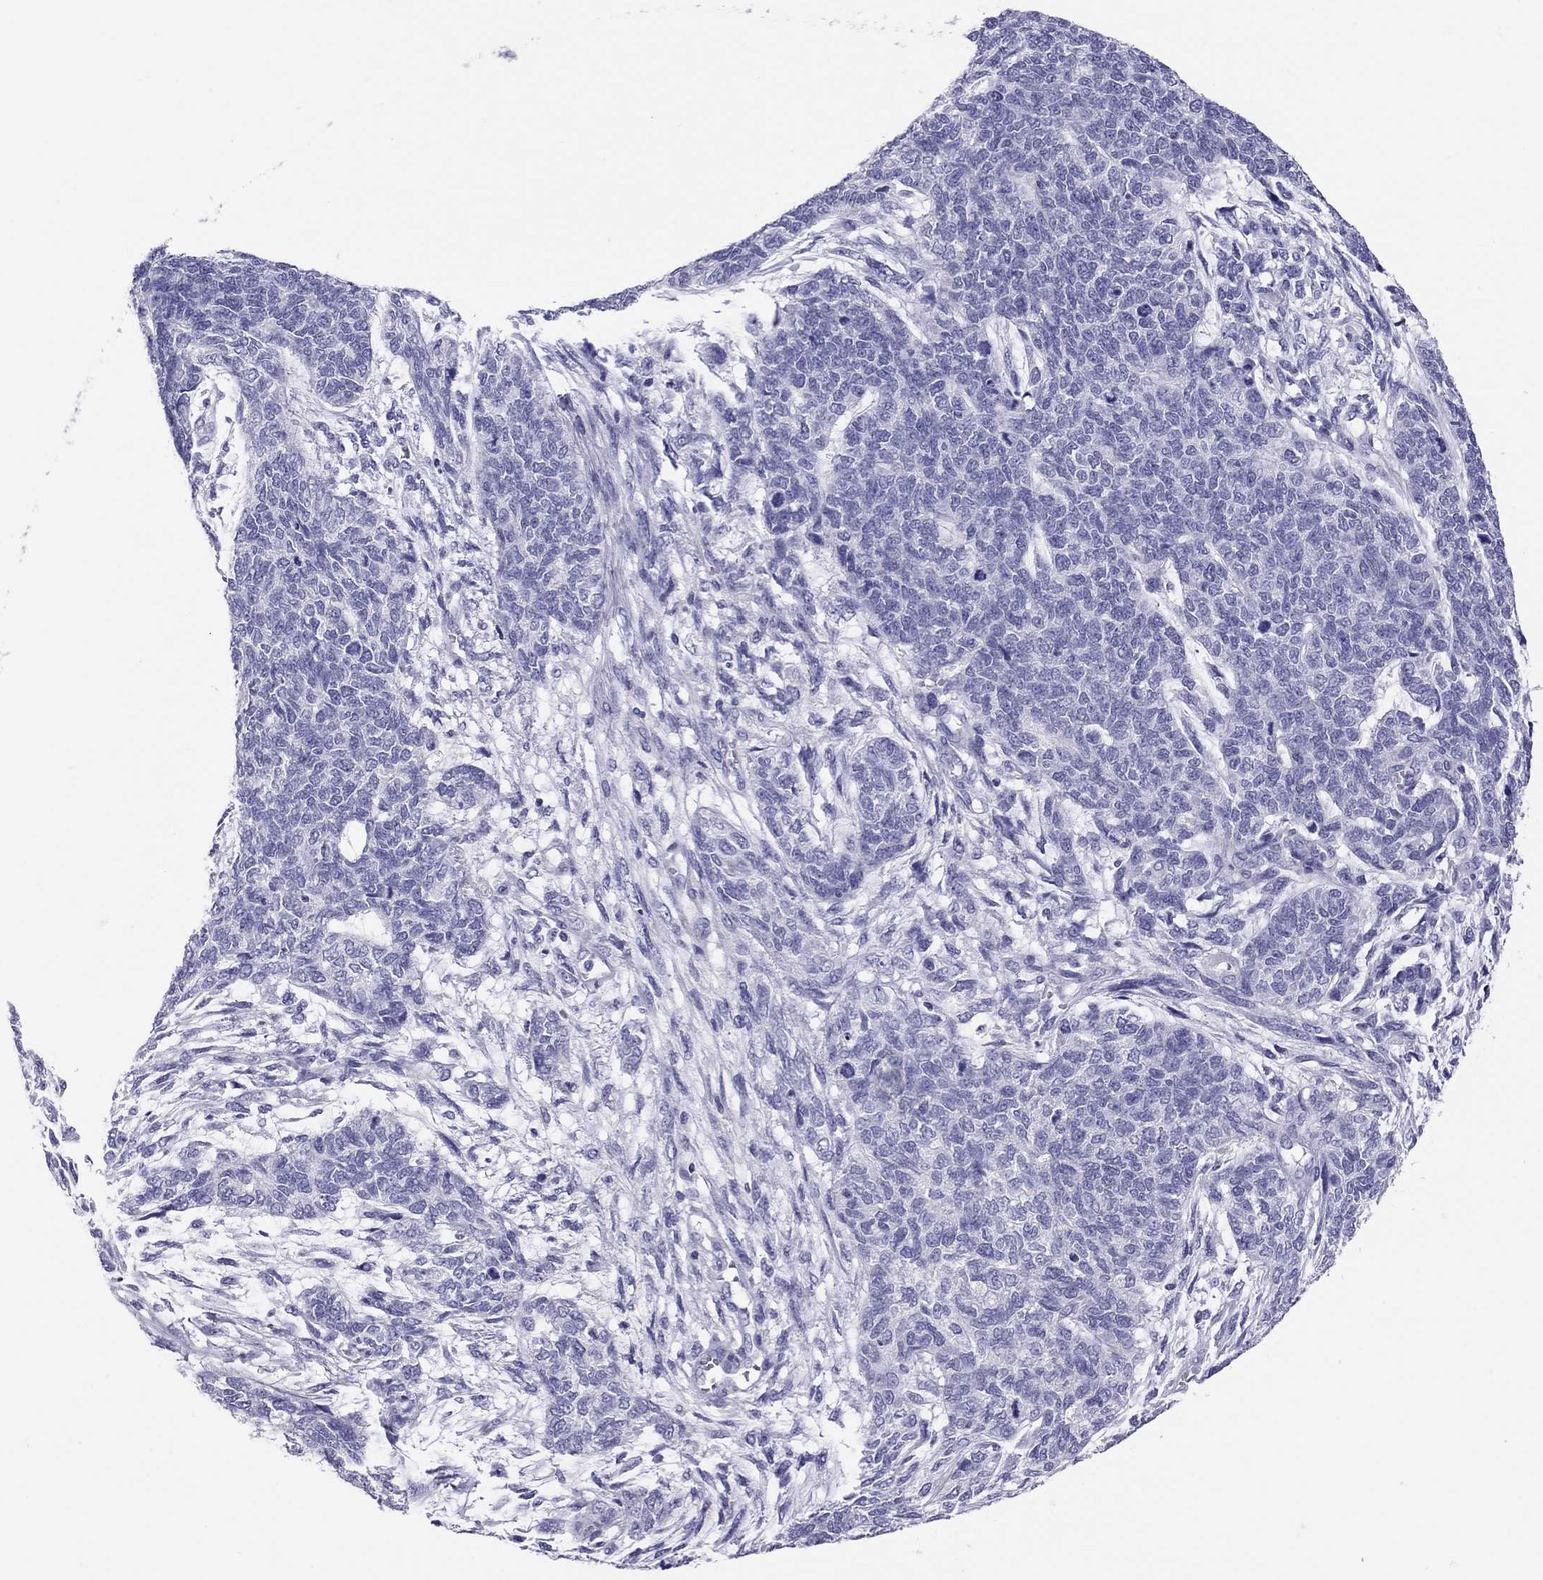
{"staining": {"intensity": "negative", "quantity": "none", "location": "none"}, "tissue": "cervical cancer", "cell_type": "Tumor cells", "image_type": "cancer", "snomed": [{"axis": "morphology", "description": "Squamous cell carcinoma, NOS"}, {"axis": "topography", "description": "Cervix"}], "caption": "Photomicrograph shows no protein staining in tumor cells of squamous cell carcinoma (cervical) tissue. The staining was performed using DAB (3,3'-diaminobenzidine) to visualize the protein expression in brown, while the nuclei were stained in blue with hematoxylin (Magnification: 20x).", "gene": "PSMB11", "patient": {"sex": "female", "age": 63}}